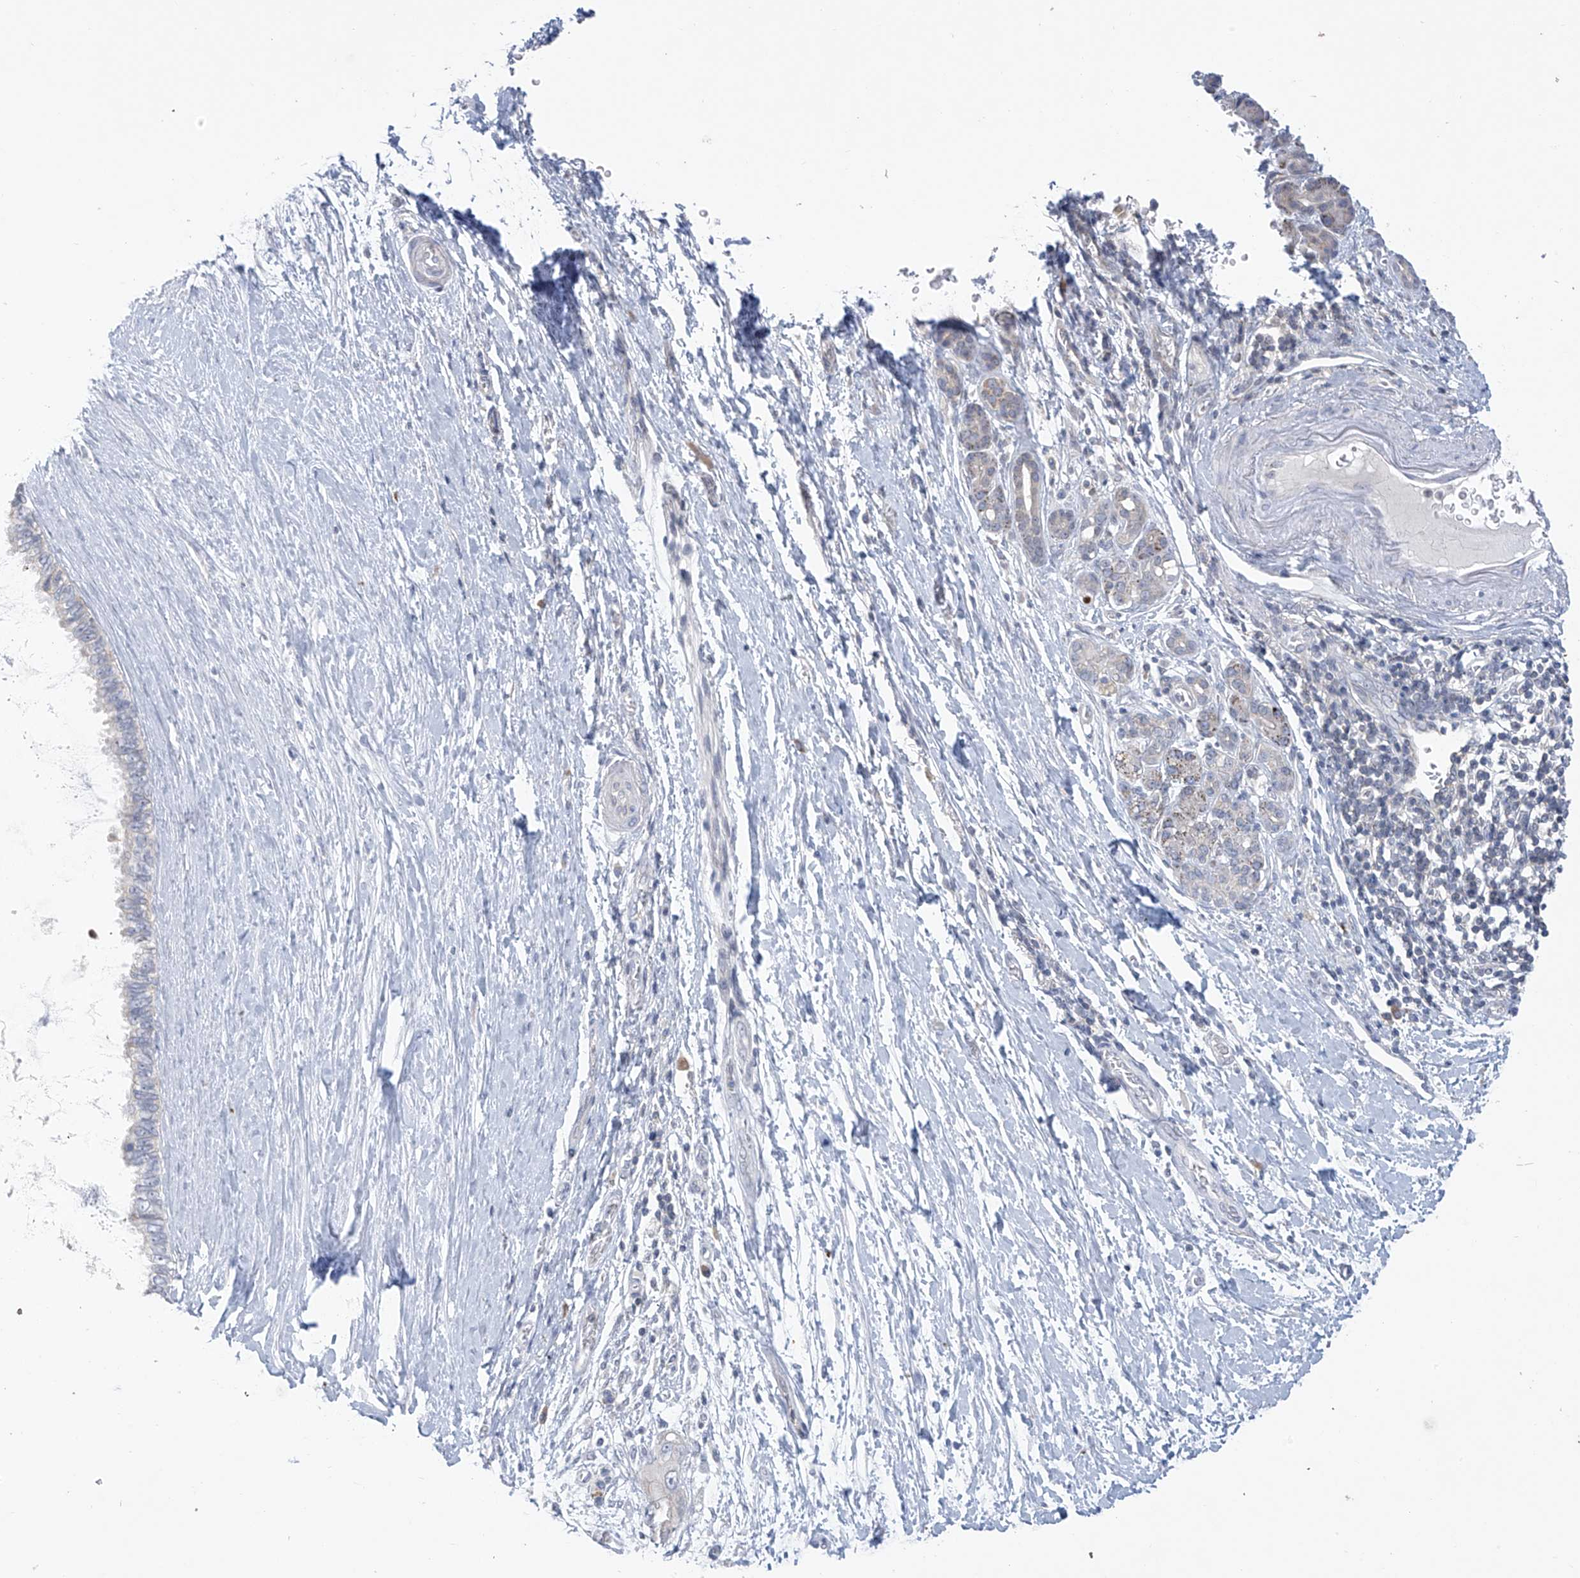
{"staining": {"intensity": "negative", "quantity": "none", "location": "none"}, "tissue": "pancreatic cancer", "cell_type": "Tumor cells", "image_type": "cancer", "snomed": [{"axis": "morphology", "description": "Adenocarcinoma, NOS"}, {"axis": "topography", "description": "Pancreas"}], "caption": "Immunohistochemical staining of human pancreatic adenocarcinoma demonstrates no significant expression in tumor cells.", "gene": "SLCO4A1", "patient": {"sex": "female", "age": 72}}